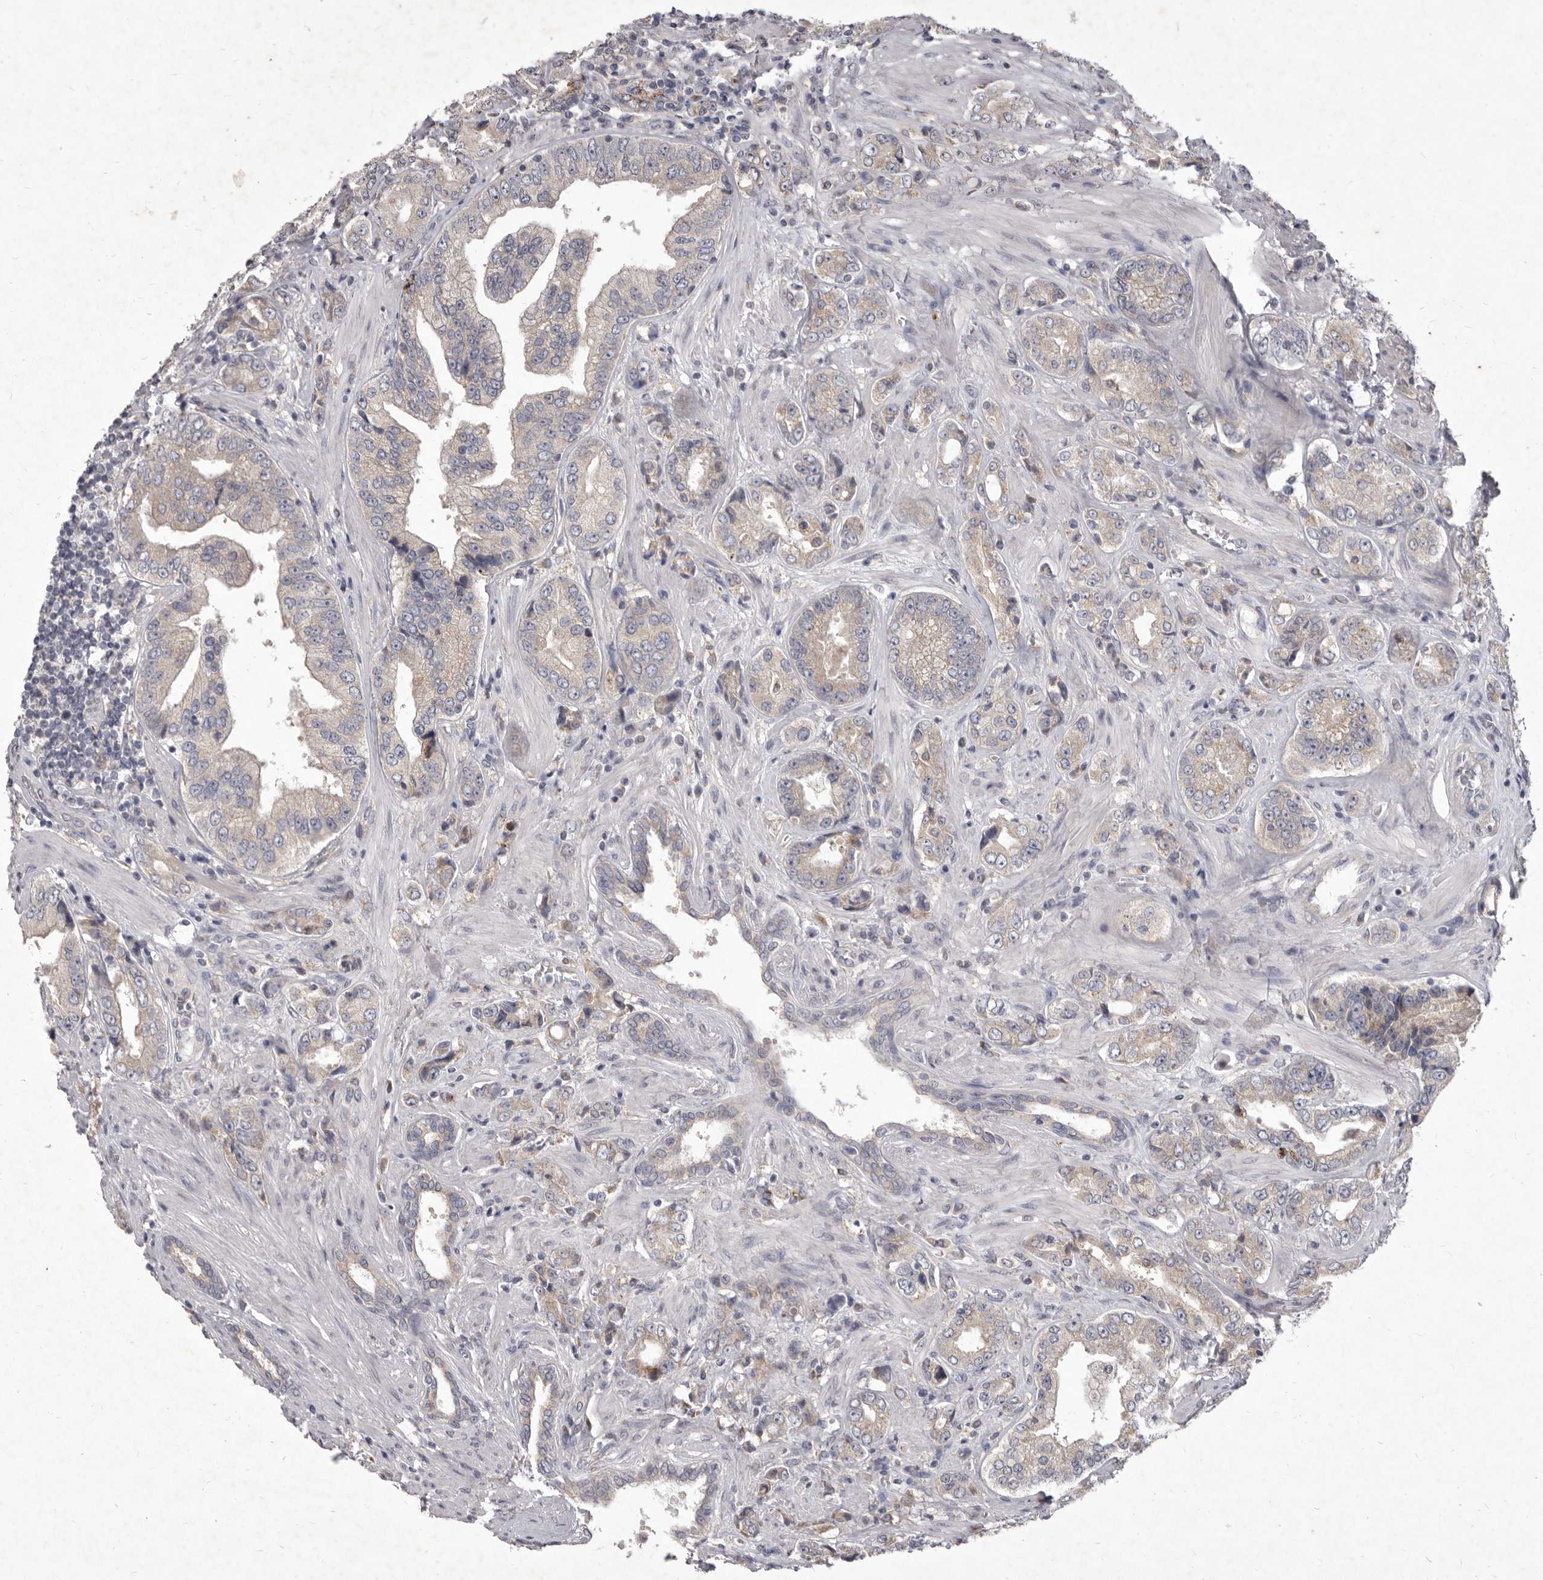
{"staining": {"intensity": "weak", "quantity": "<25%", "location": "cytoplasmic/membranous"}, "tissue": "prostate cancer", "cell_type": "Tumor cells", "image_type": "cancer", "snomed": [{"axis": "morphology", "description": "Adenocarcinoma, High grade"}, {"axis": "topography", "description": "Prostate"}], "caption": "DAB (3,3'-diaminobenzidine) immunohistochemical staining of high-grade adenocarcinoma (prostate) reveals no significant staining in tumor cells.", "gene": "P2RX6", "patient": {"sex": "male", "age": 61}}